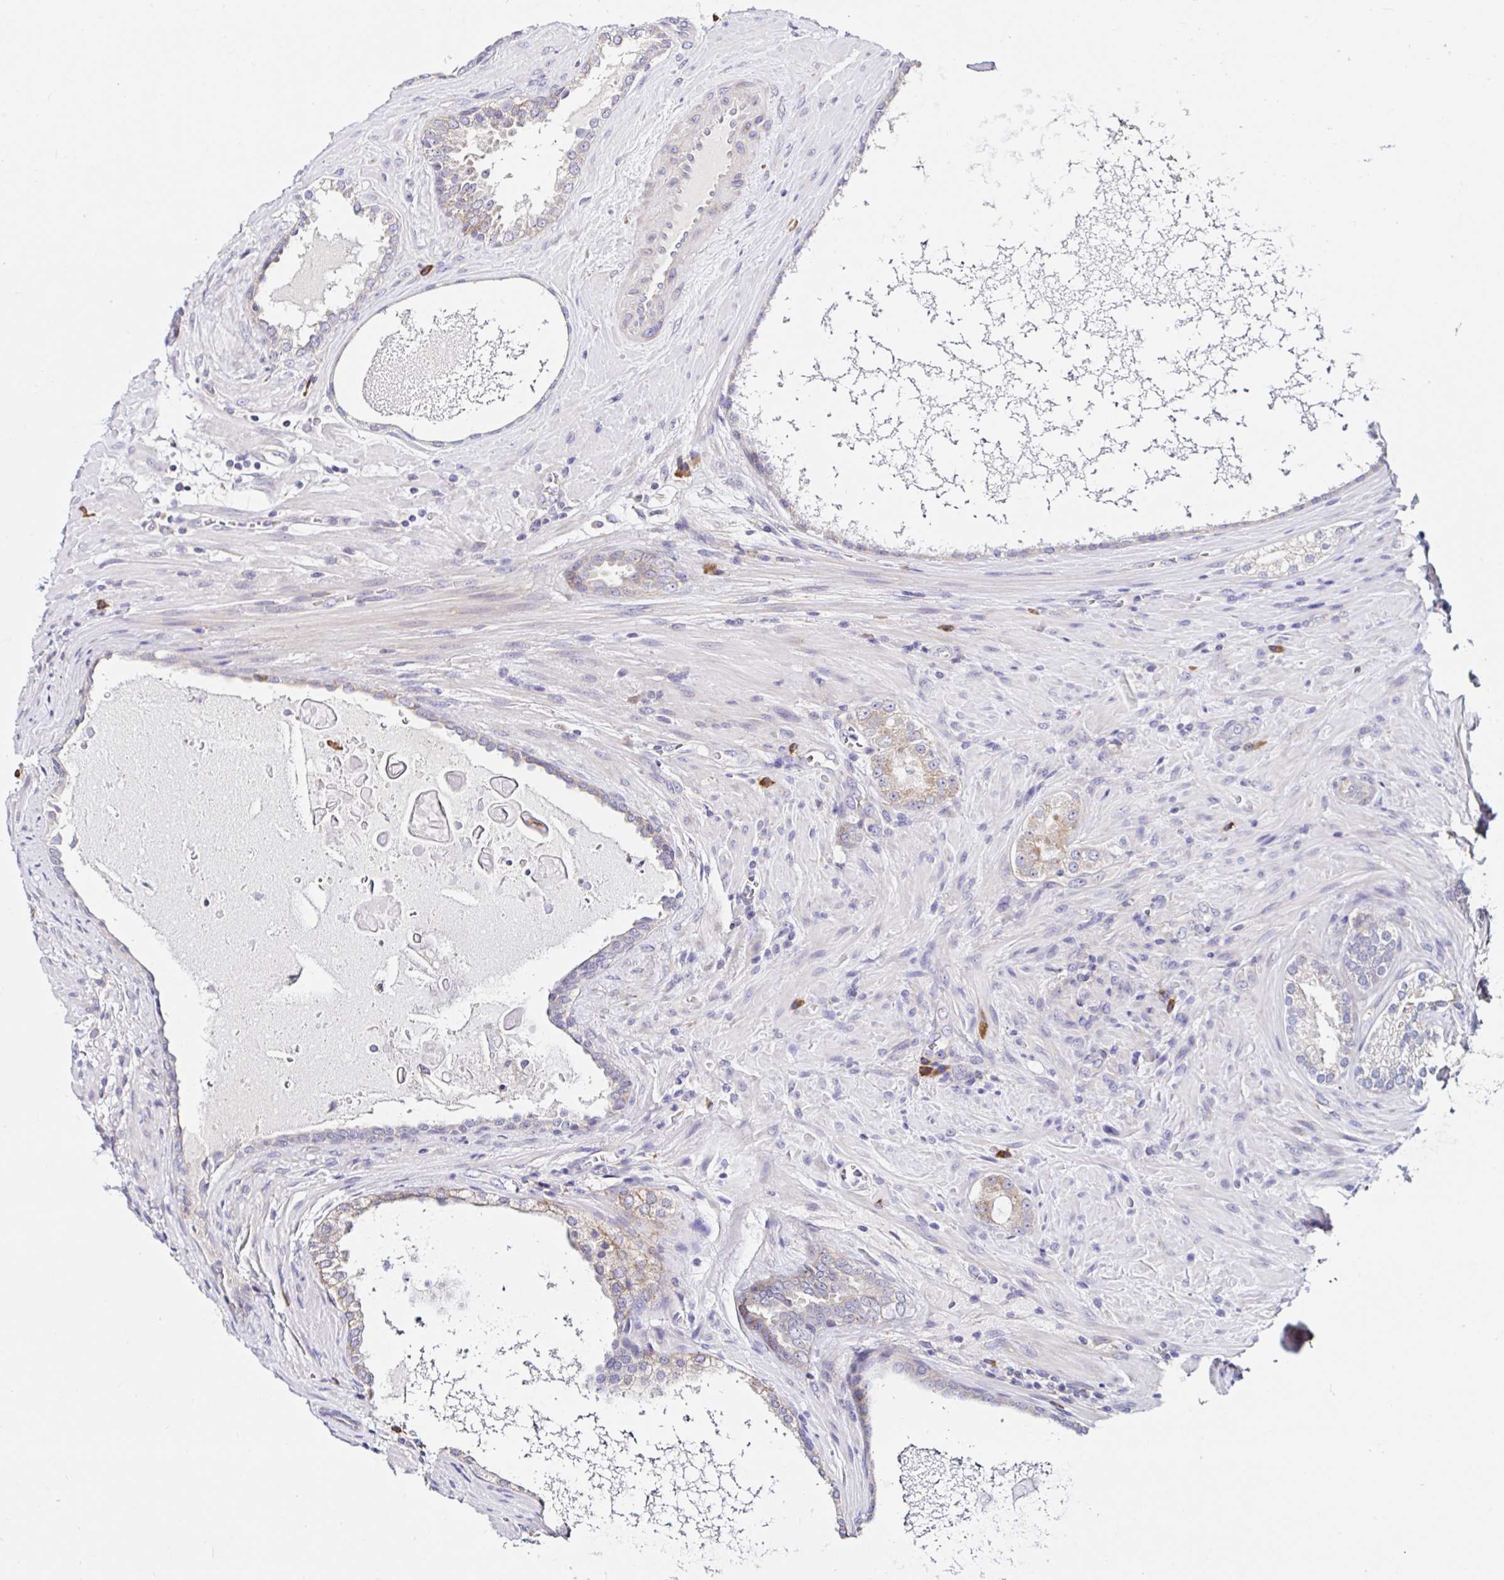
{"staining": {"intensity": "weak", "quantity": "25%-75%", "location": "cytoplasmic/membranous"}, "tissue": "prostate cancer", "cell_type": "Tumor cells", "image_type": "cancer", "snomed": [{"axis": "morphology", "description": "Adenocarcinoma, High grade"}, {"axis": "topography", "description": "Prostate"}], "caption": "The micrograph exhibits staining of prostate cancer, revealing weak cytoplasmic/membranous protein positivity (brown color) within tumor cells.", "gene": "VSIG2", "patient": {"sex": "male", "age": 73}}